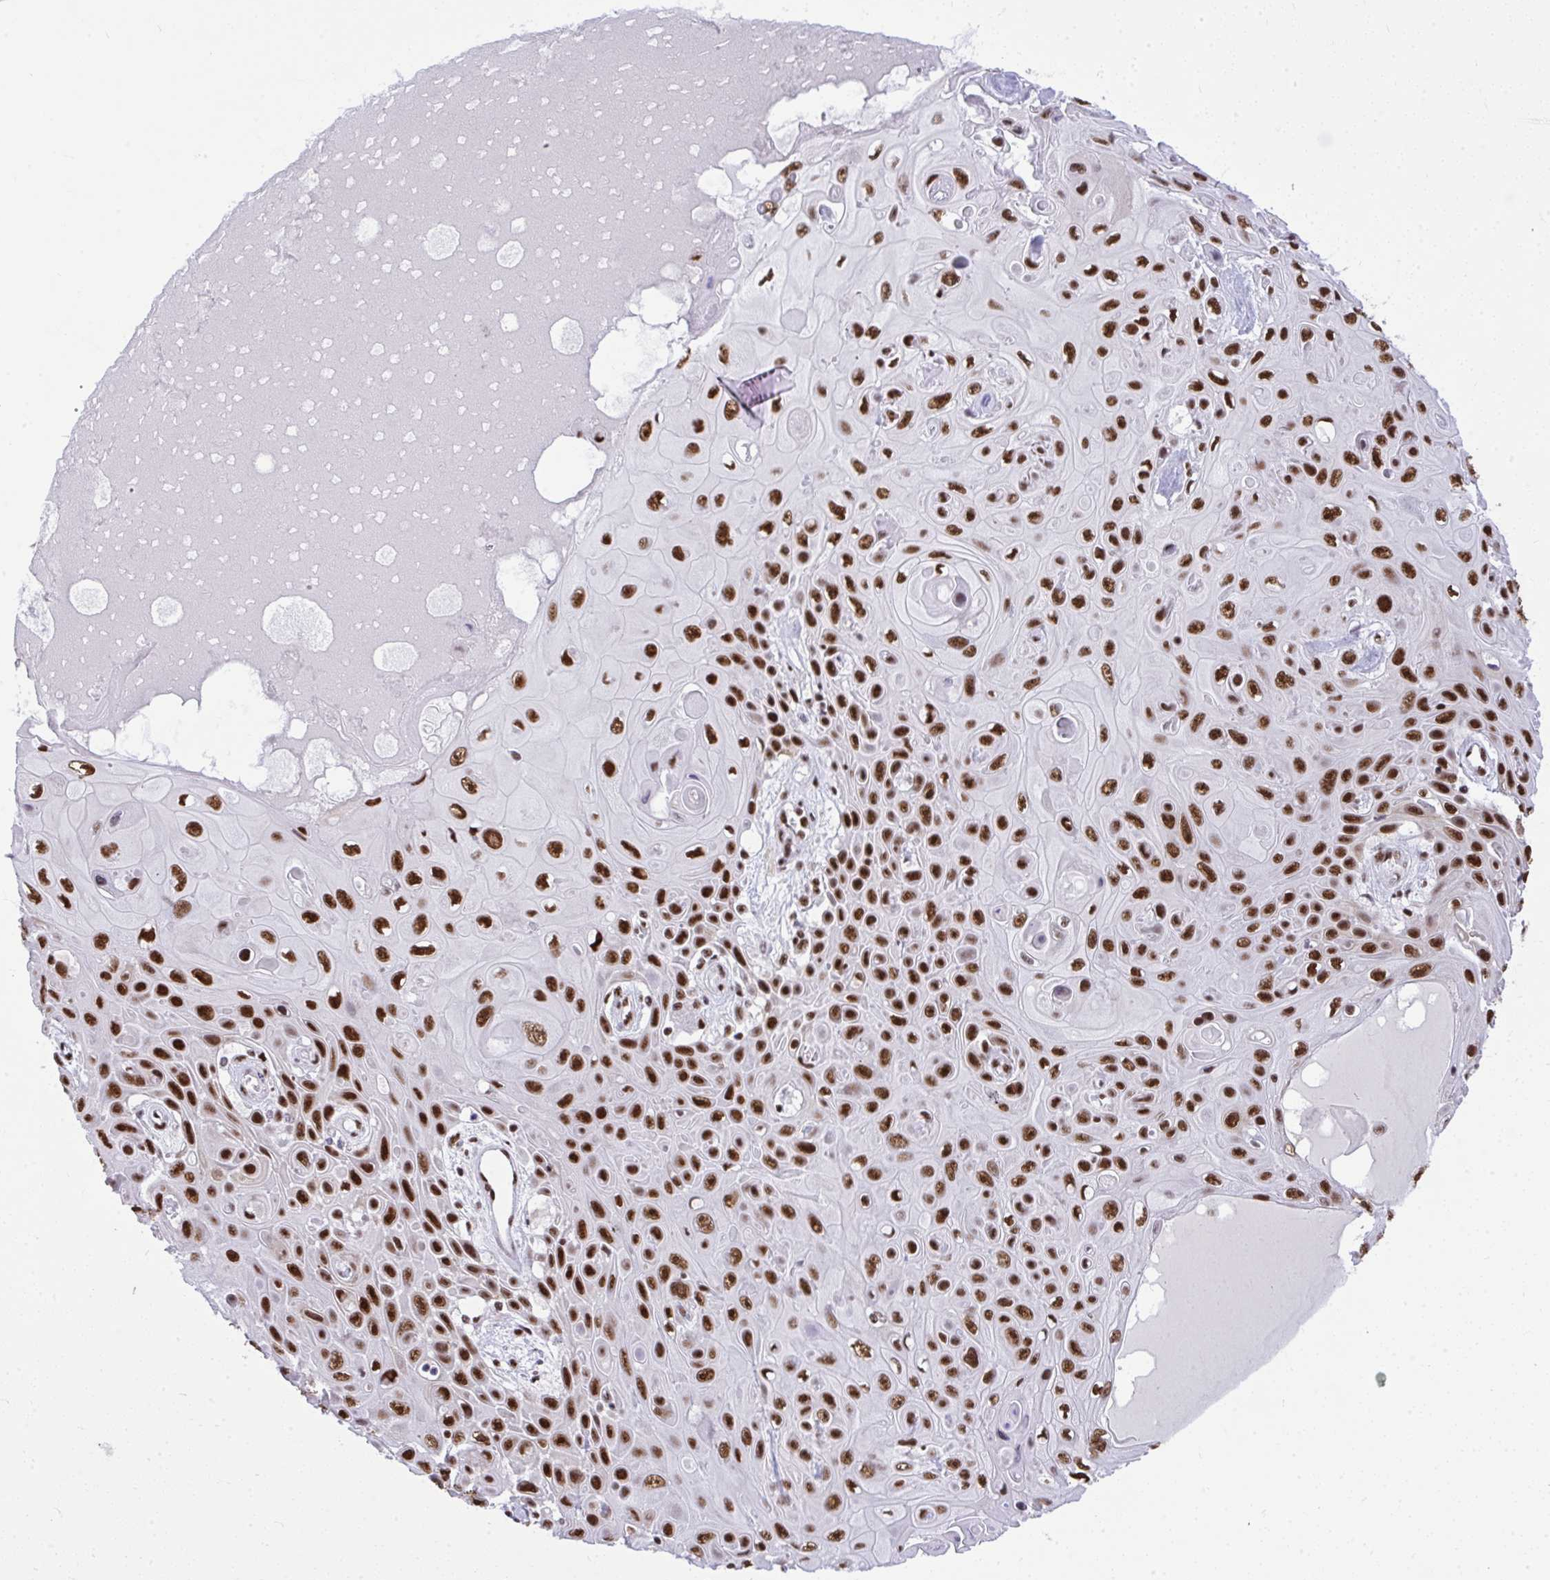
{"staining": {"intensity": "strong", "quantity": ">75%", "location": "nuclear"}, "tissue": "skin cancer", "cell_type": "Tumor cells", "image_type": "cancer", "snomed": [{"axis": "morphology", "description": "Squamous cell carcinoma, NOS"}, {"axis": "topography", "description": "Skin"}], "caption": "Immunohistochemistry image of neoplastic tissue: squamous cell carcinoma (skin) stained using IHC demonstrates high levels of strong protein expression localized specifically in the nuclear of tumor cells, appearing as a nuclear brown color.", "gene": "PRPF19", "patient": {"sex": "male", "age": 82}}